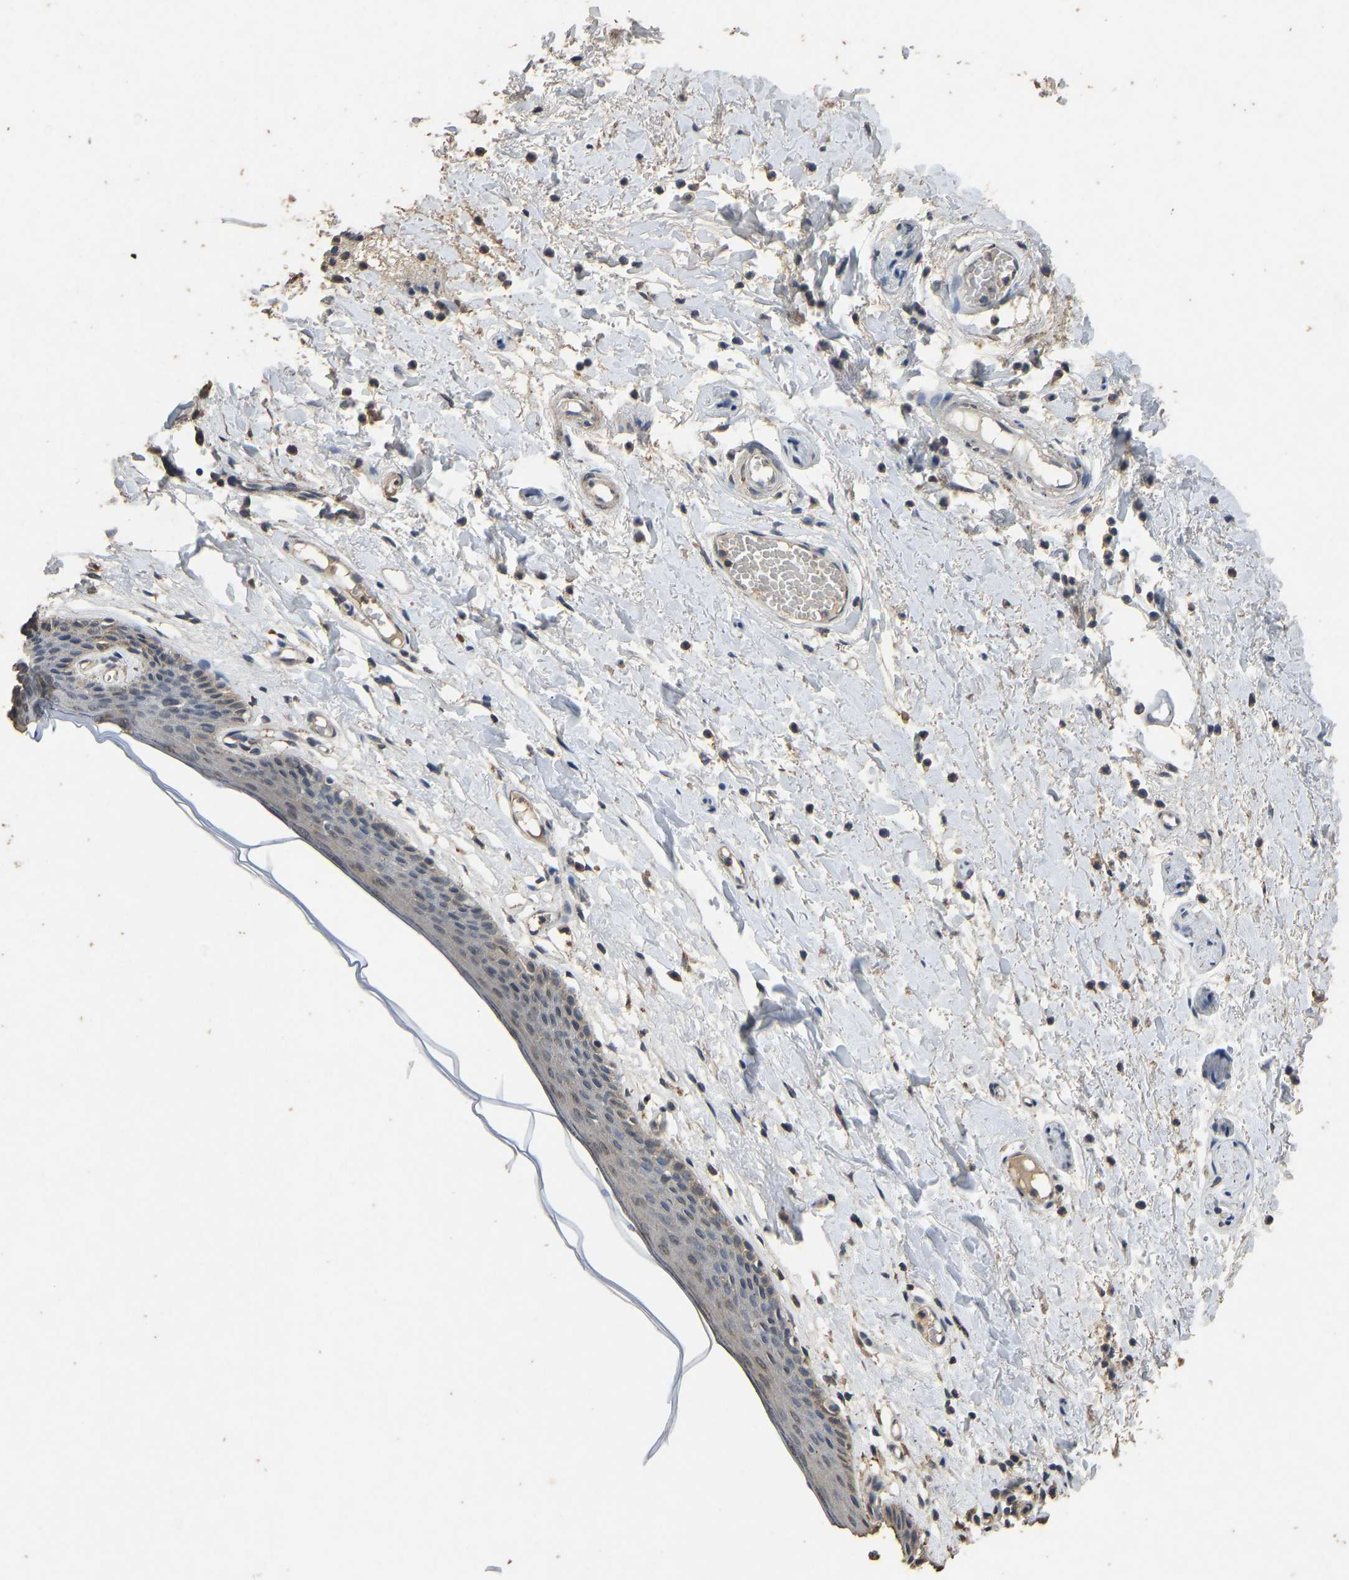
{"staining": {"intensity": "negative", "quantity": "none", "location": "none"}, "tissue": "skin", "cell_type": "Epidermal cells", "image_type": "normal", "snomed": [{"axis": "morphology", "description": "Normal tissue, NOS"}, {"axis": "topography", "description": "Vulva"}], "caption": "The immunohistochemistry (IHC) micrograph has no significant expression in epidermal cells of skin.", "gene": "CIDEC", "patient": {"sex": "female", "age": 54}}